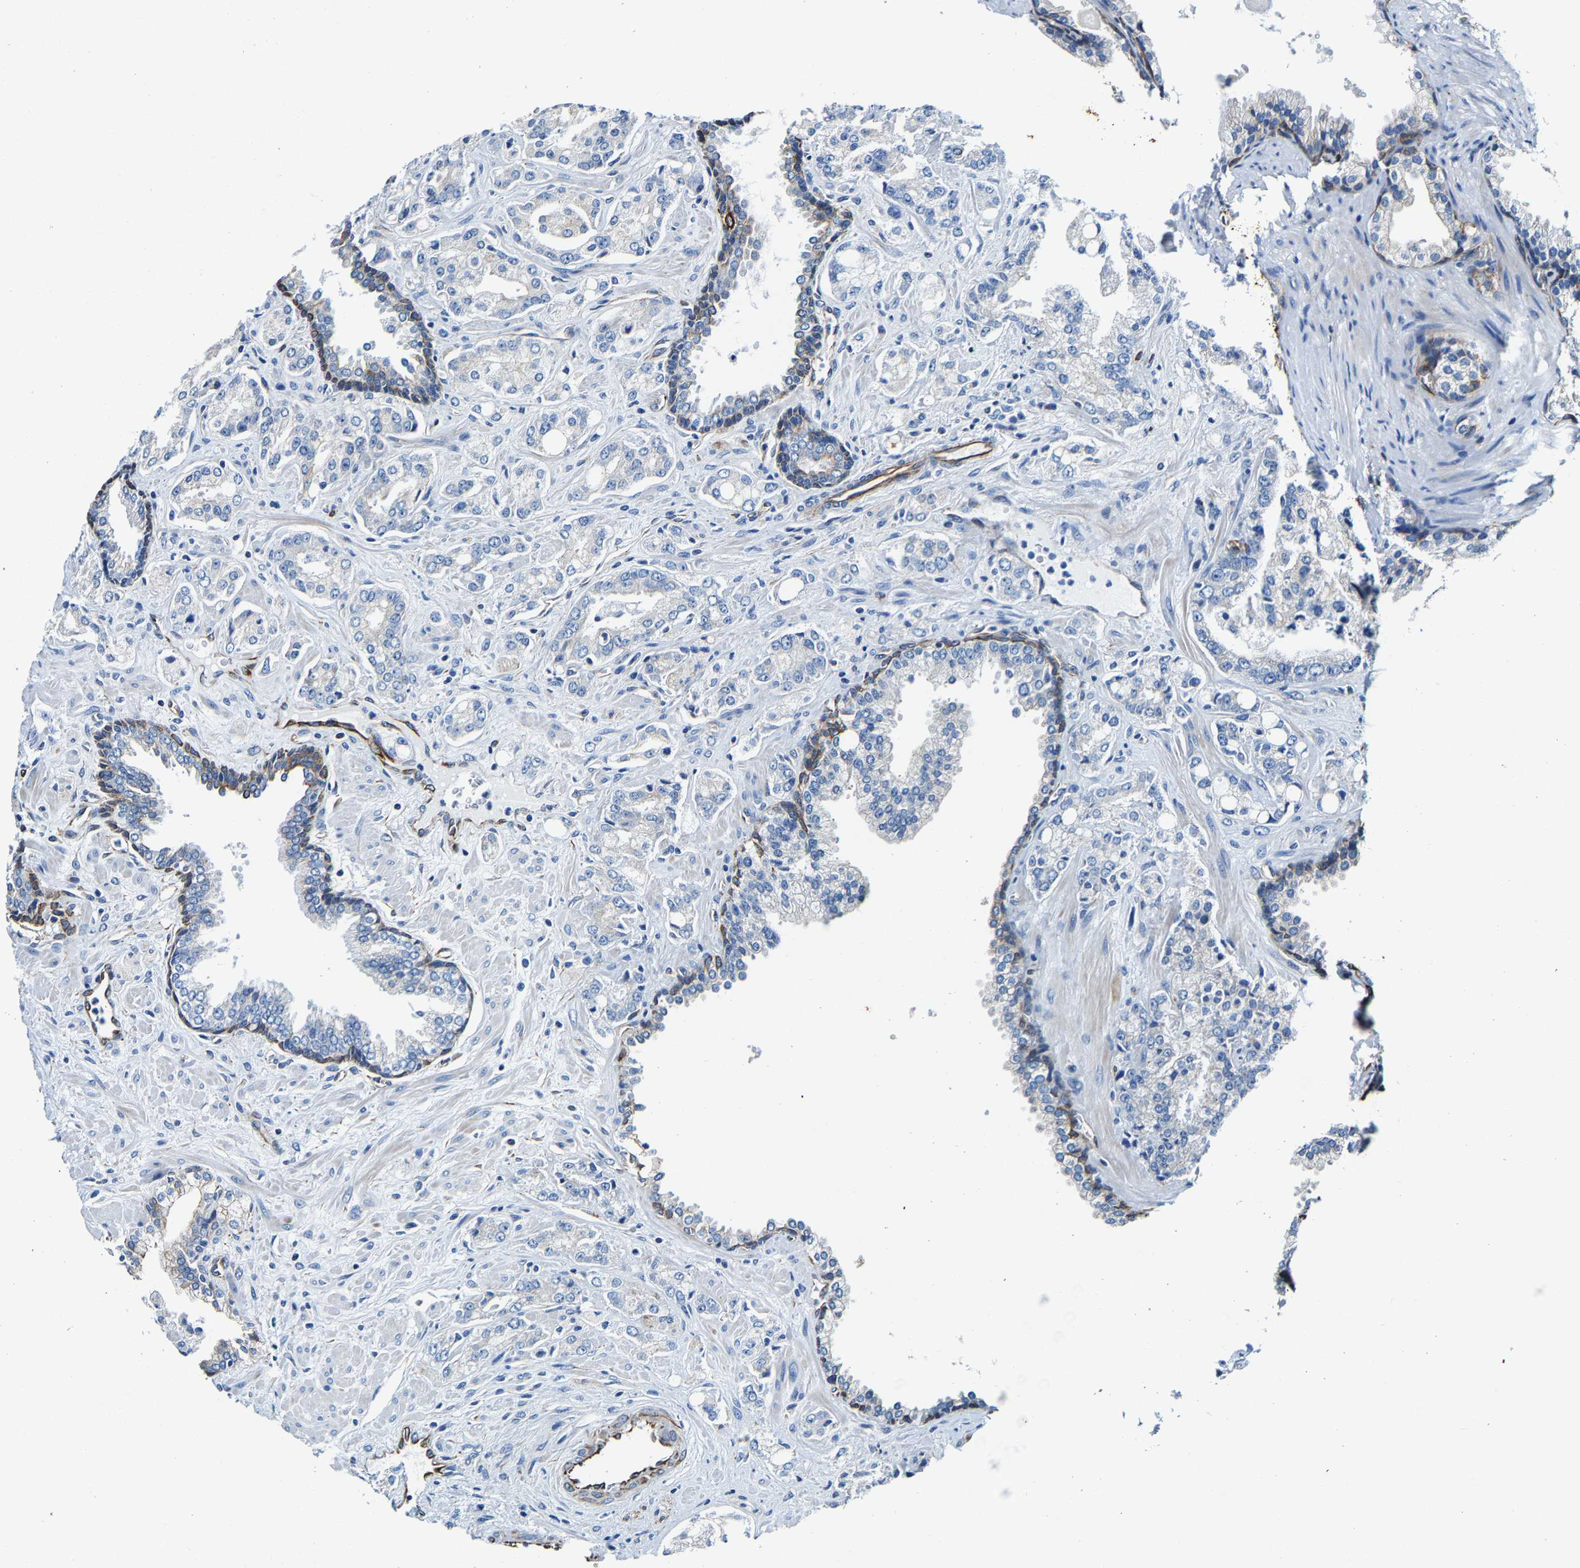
{"staining": {"intensity": "negative", "quantity": "none", "location": "none"}, "tissue": "prostate cancer", "cell_type": "Tumor cells", "image_type": "cancer", "snomed": [{"axis": "morphology", "description": "Adenocarcinoma, High grade"}, {"axis": "topography", "description": "Prostate"}], "caption": "This is a micrograph of IHC staining of prostate cancer, which shows no expression in tumor cells.", "gene": "MMEL1", "patient": {"sex": "male", "age": 67}}